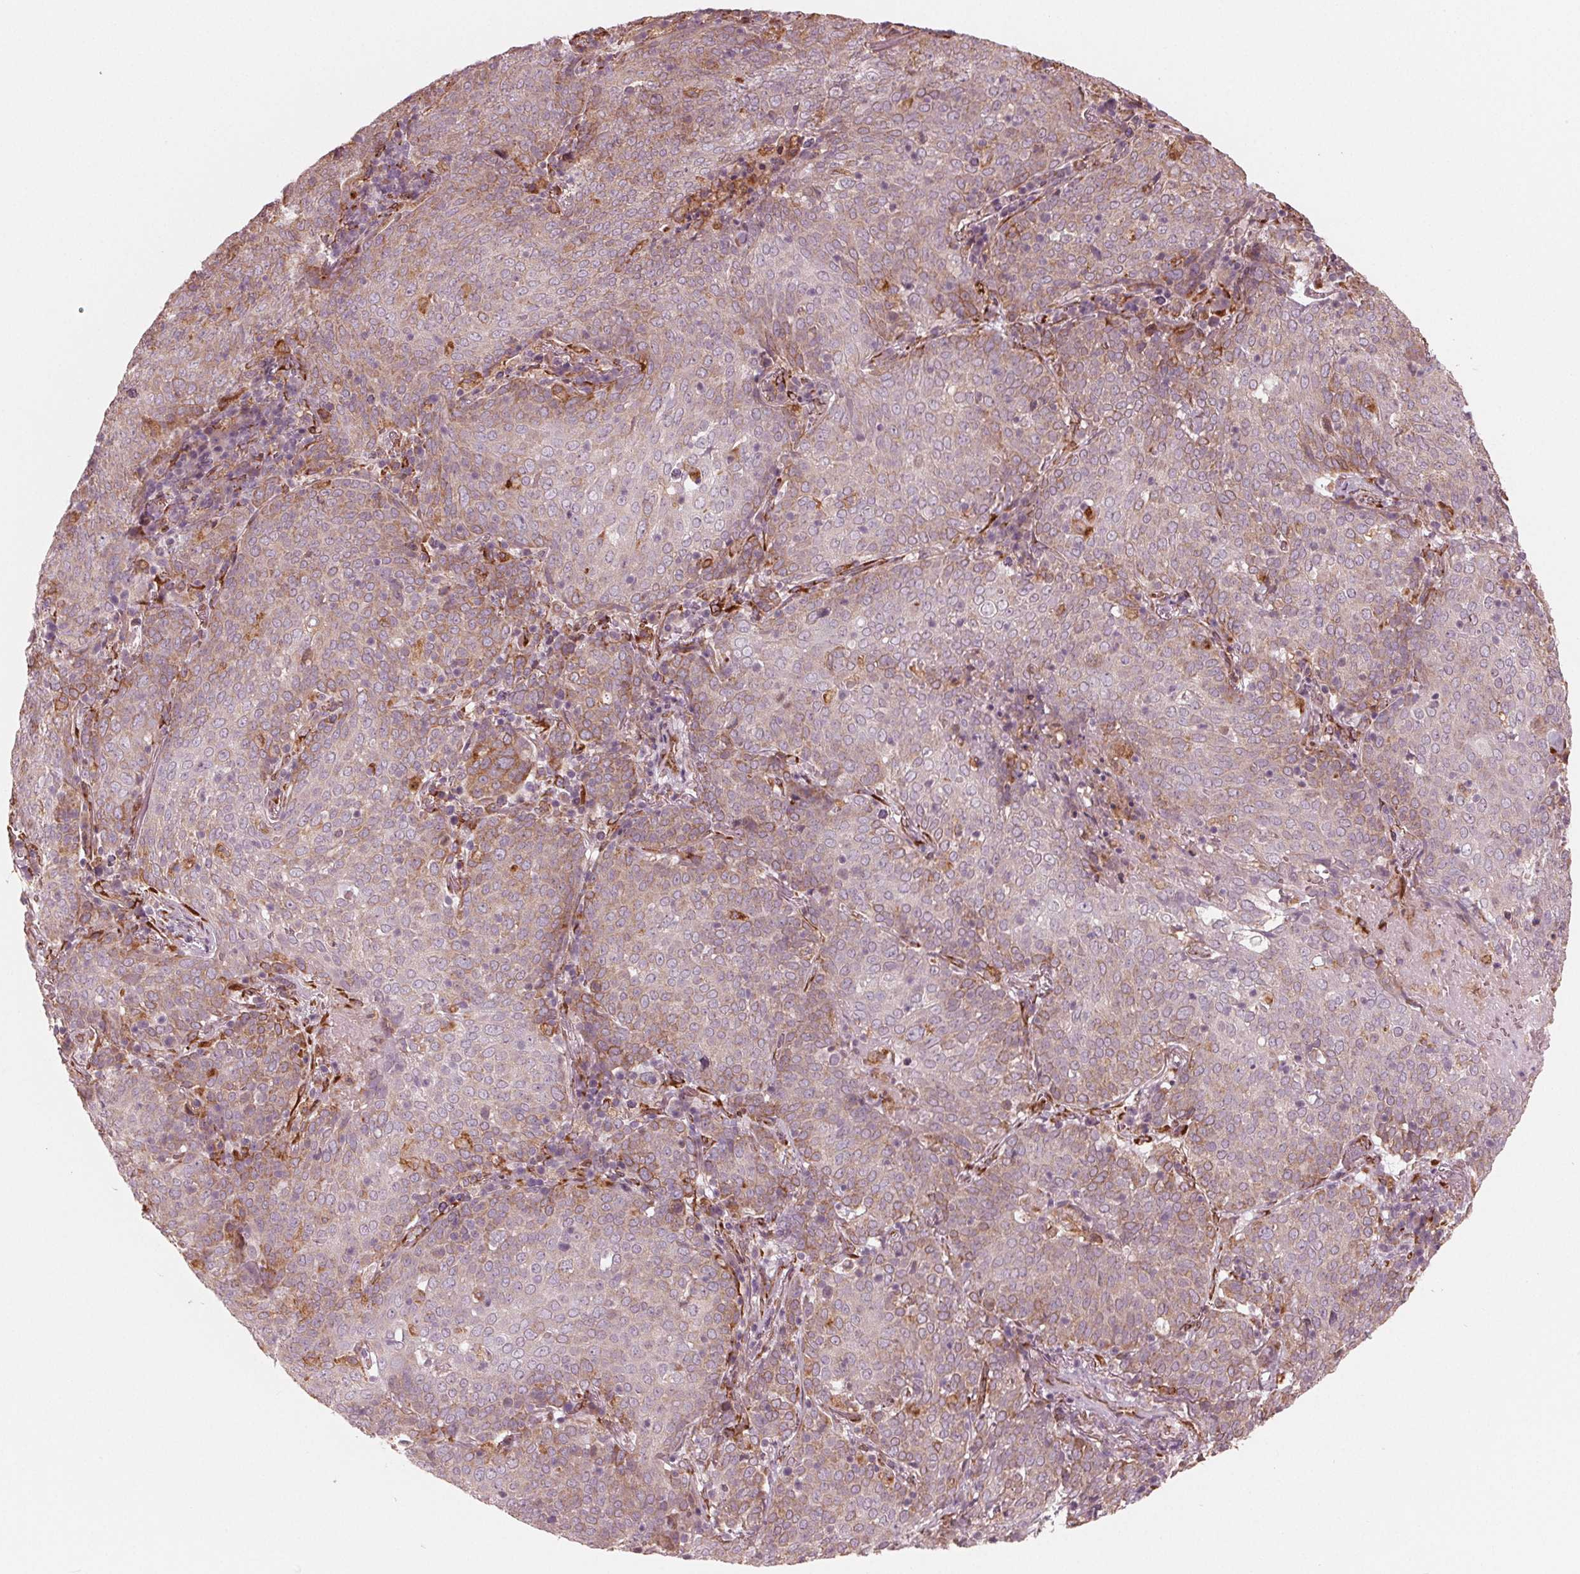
{"staining": {"intensity": "weak", "quantity": ">75%", "location": "cytoplasmic/membranous"}, "tissue": "lung cancer", "cell_type": "Tumor cells", "image_type": "cancer", "snomed": [{"axis": "morphology", "description": "Squamous cell carcinoma, NOS"}, {"axis": "topography", "description": "Lung"}], "caption": "Protein staining of lung cancer (squamous cell carcinoma) tissue displays weak cytoplasmic/membranous positivity in approximately >75% of tumor cells.", "gene": "IKBIP", "patient": {"sex": "male", "age": 82}}